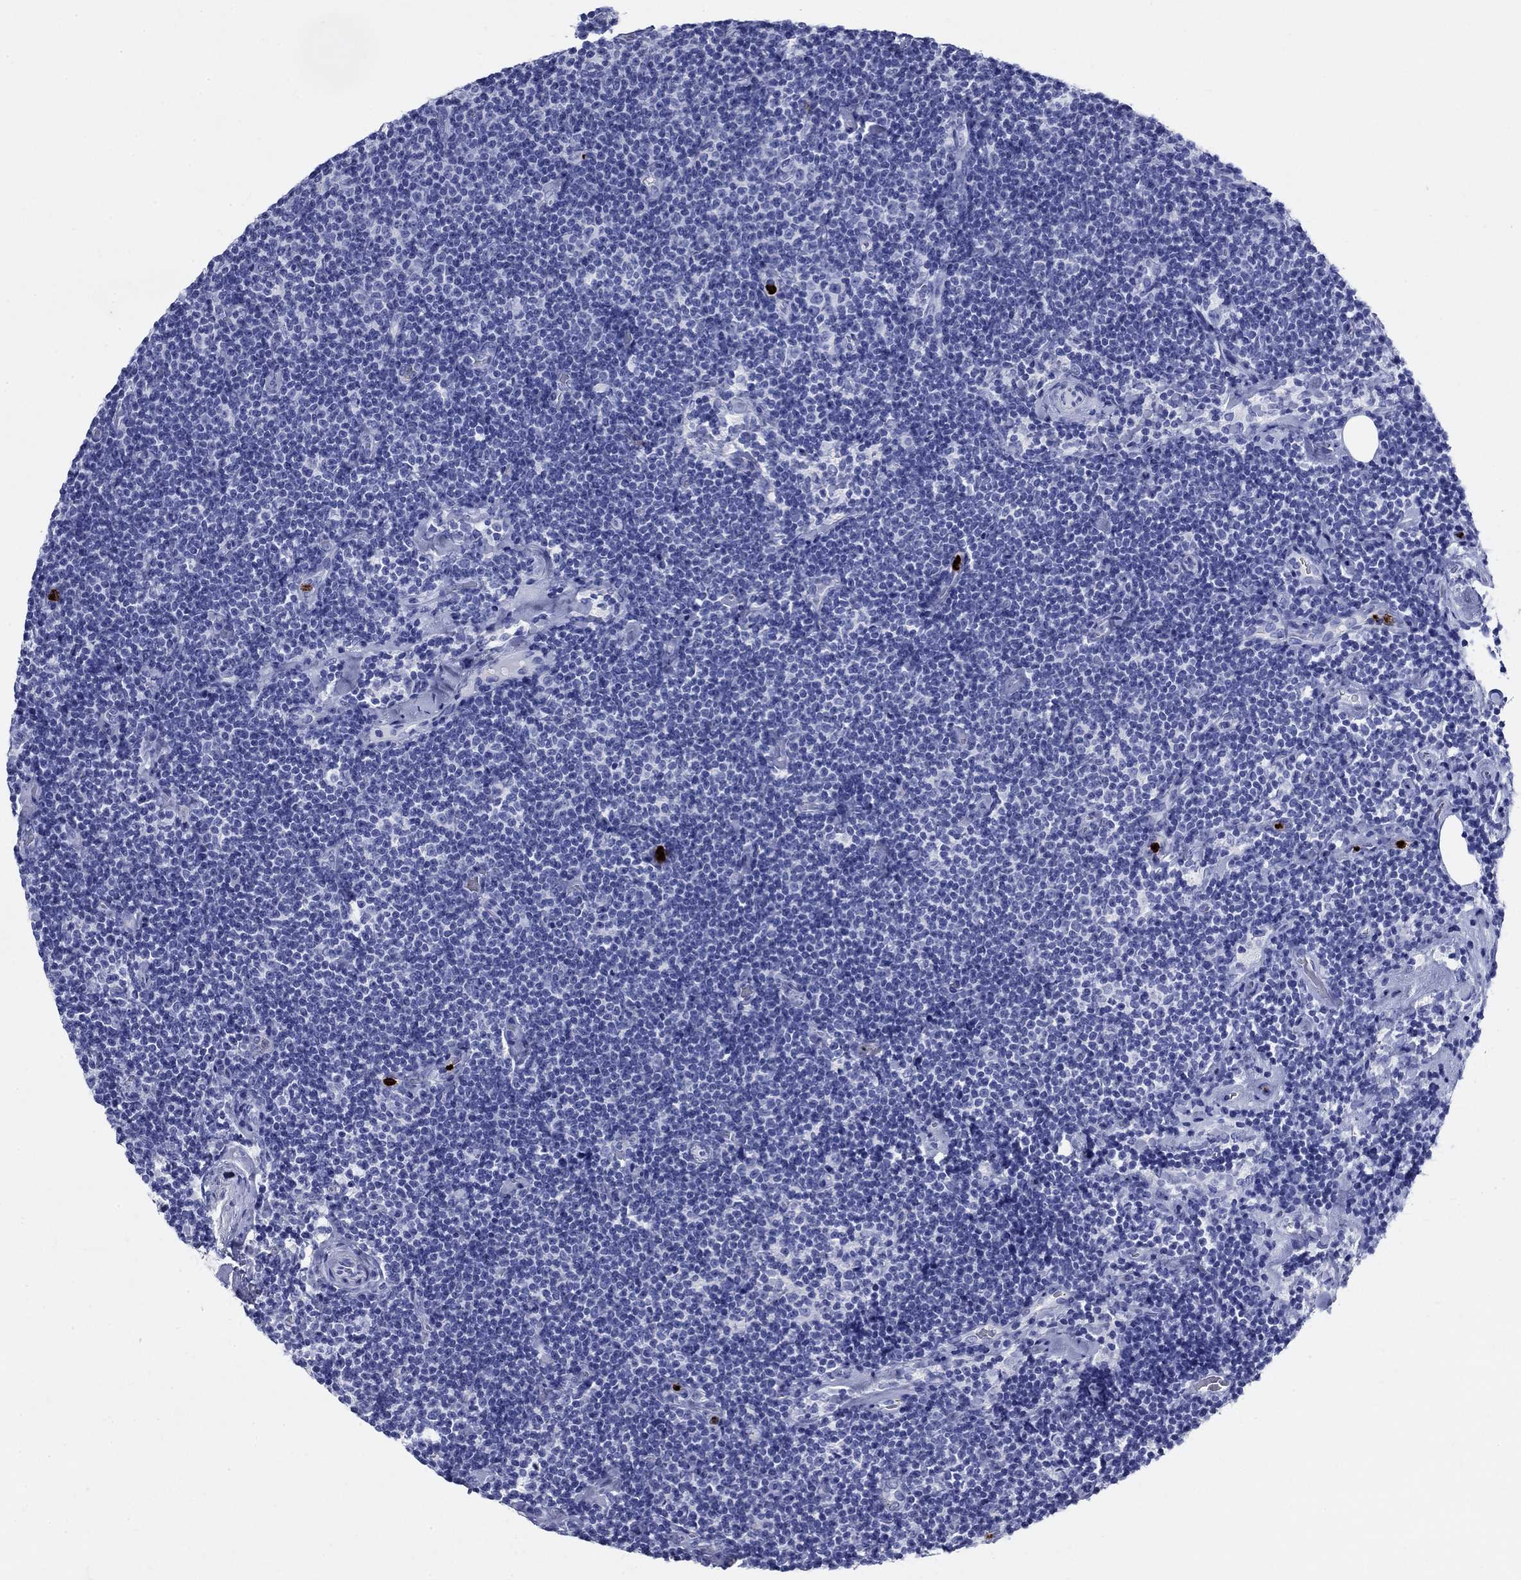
{"staining": {"intensity": "negative", "quantity": "none", "location": "none"}, "tissue": "lymphoma", "cell_type": "Tumor cells", "image_type": "cancer", "snomed": [{"axis": "morphology", "description": "Malignant lymphoma, non-Hodgkin's type, Low grade"}, {"axis": "topography", "description": "Lymph node"}], "caption": "A micrograph of low-grade malignant lymphoma, non-Hodgkin's type stained for a protein reveals no brown staining in tumor cells.", "gene": "AZU1", "patient": {"sex": "male", "age": 81}}